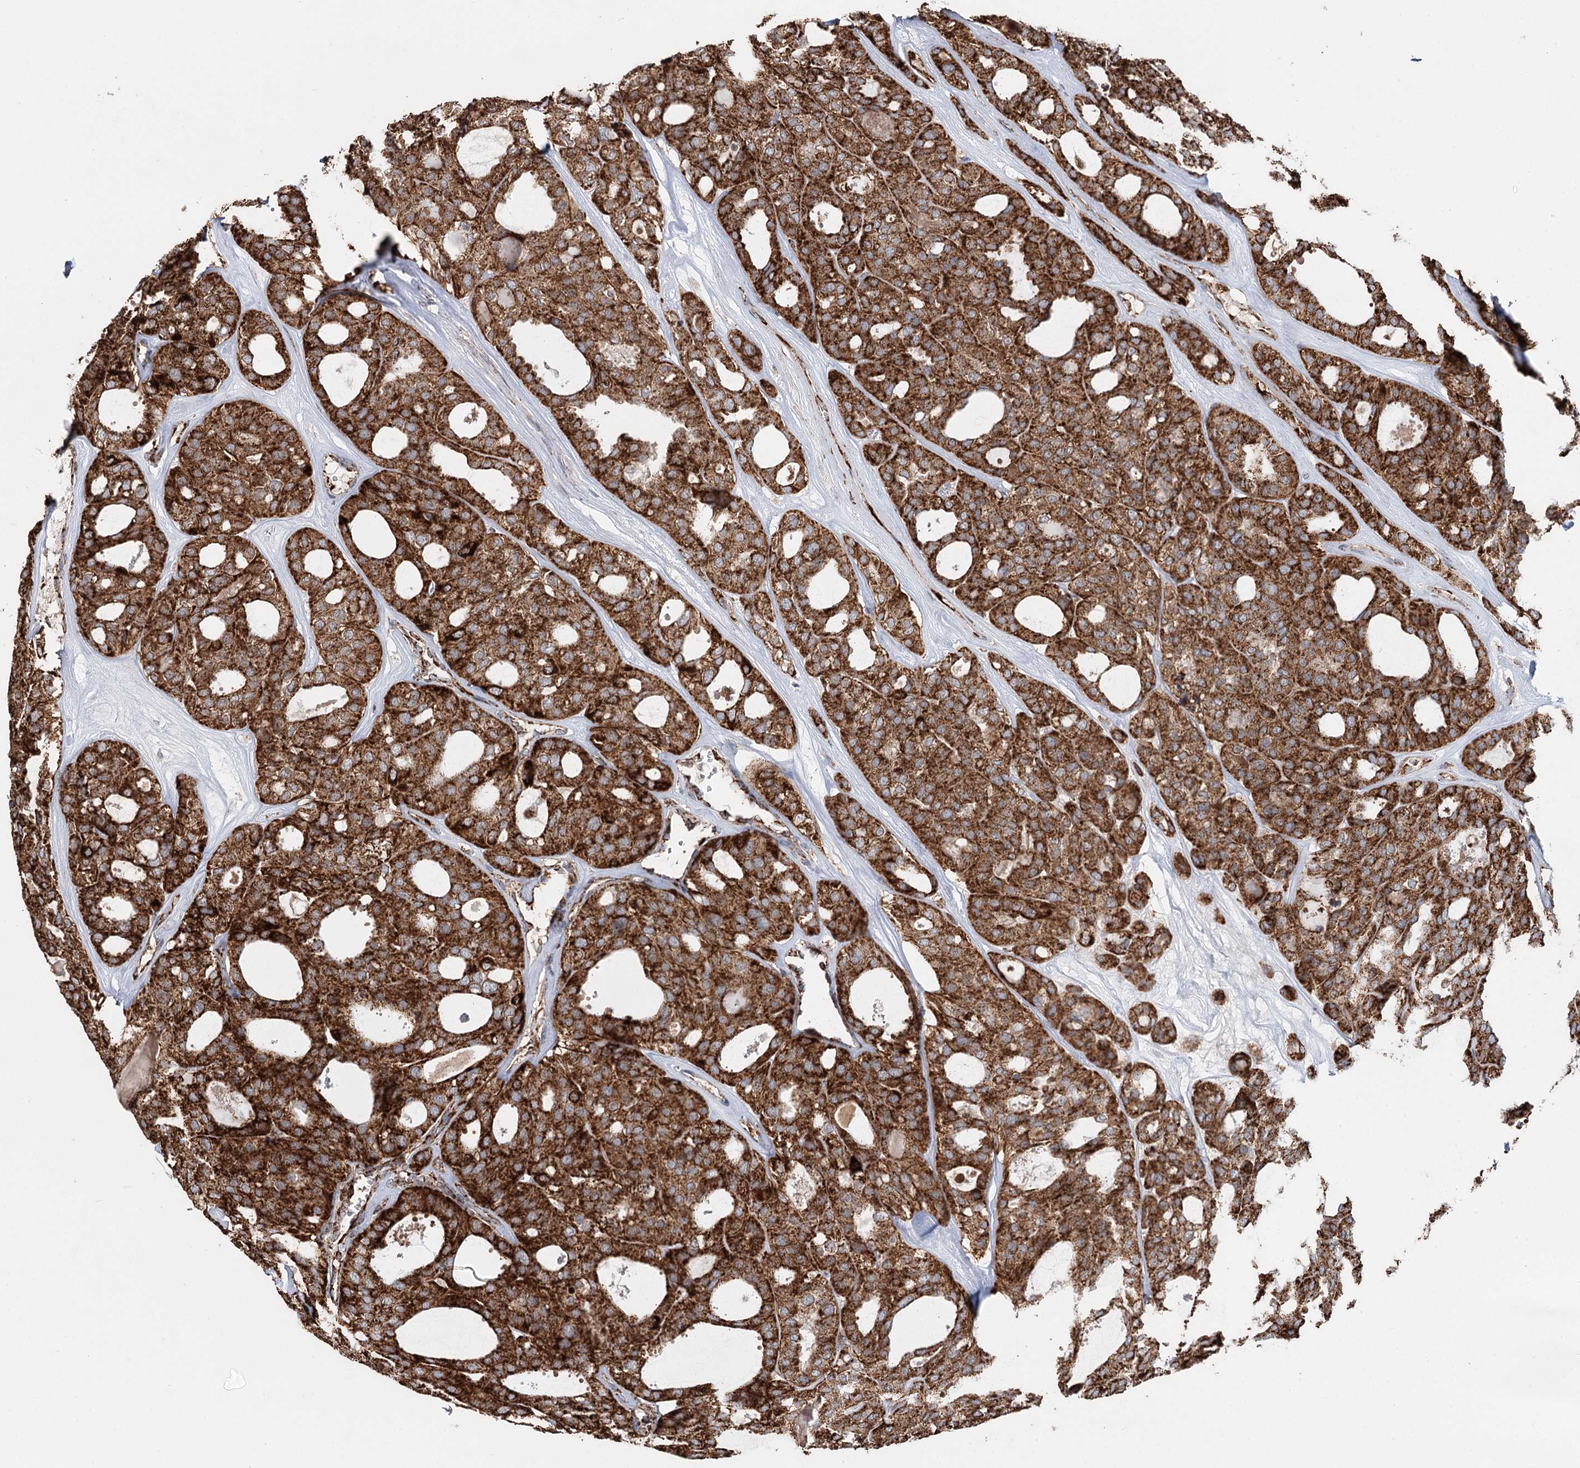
{"staining": {"intensity": "strong", "quantity": ">75%", "location": "cytoplasmic/membranous"}, "tissue": "thyroid cancer", "cell_type": "Tumor cells", "image_type": "cancer", "snomed": [{"axis": "morphology", "description": "Follicular adenoma carcinoma, NOS"}, {"axis": "topography", "description": "Thyroid gland"}], "caption": "Protein analysis of thyroid cancer (follicular adenoma carcinoma) tissue reveals strong cytoplasmic/membranous positivity in approximately >75% of tumor cells.", "gene": "APH1A", "patient": {"sex": "male", "age": 75}}